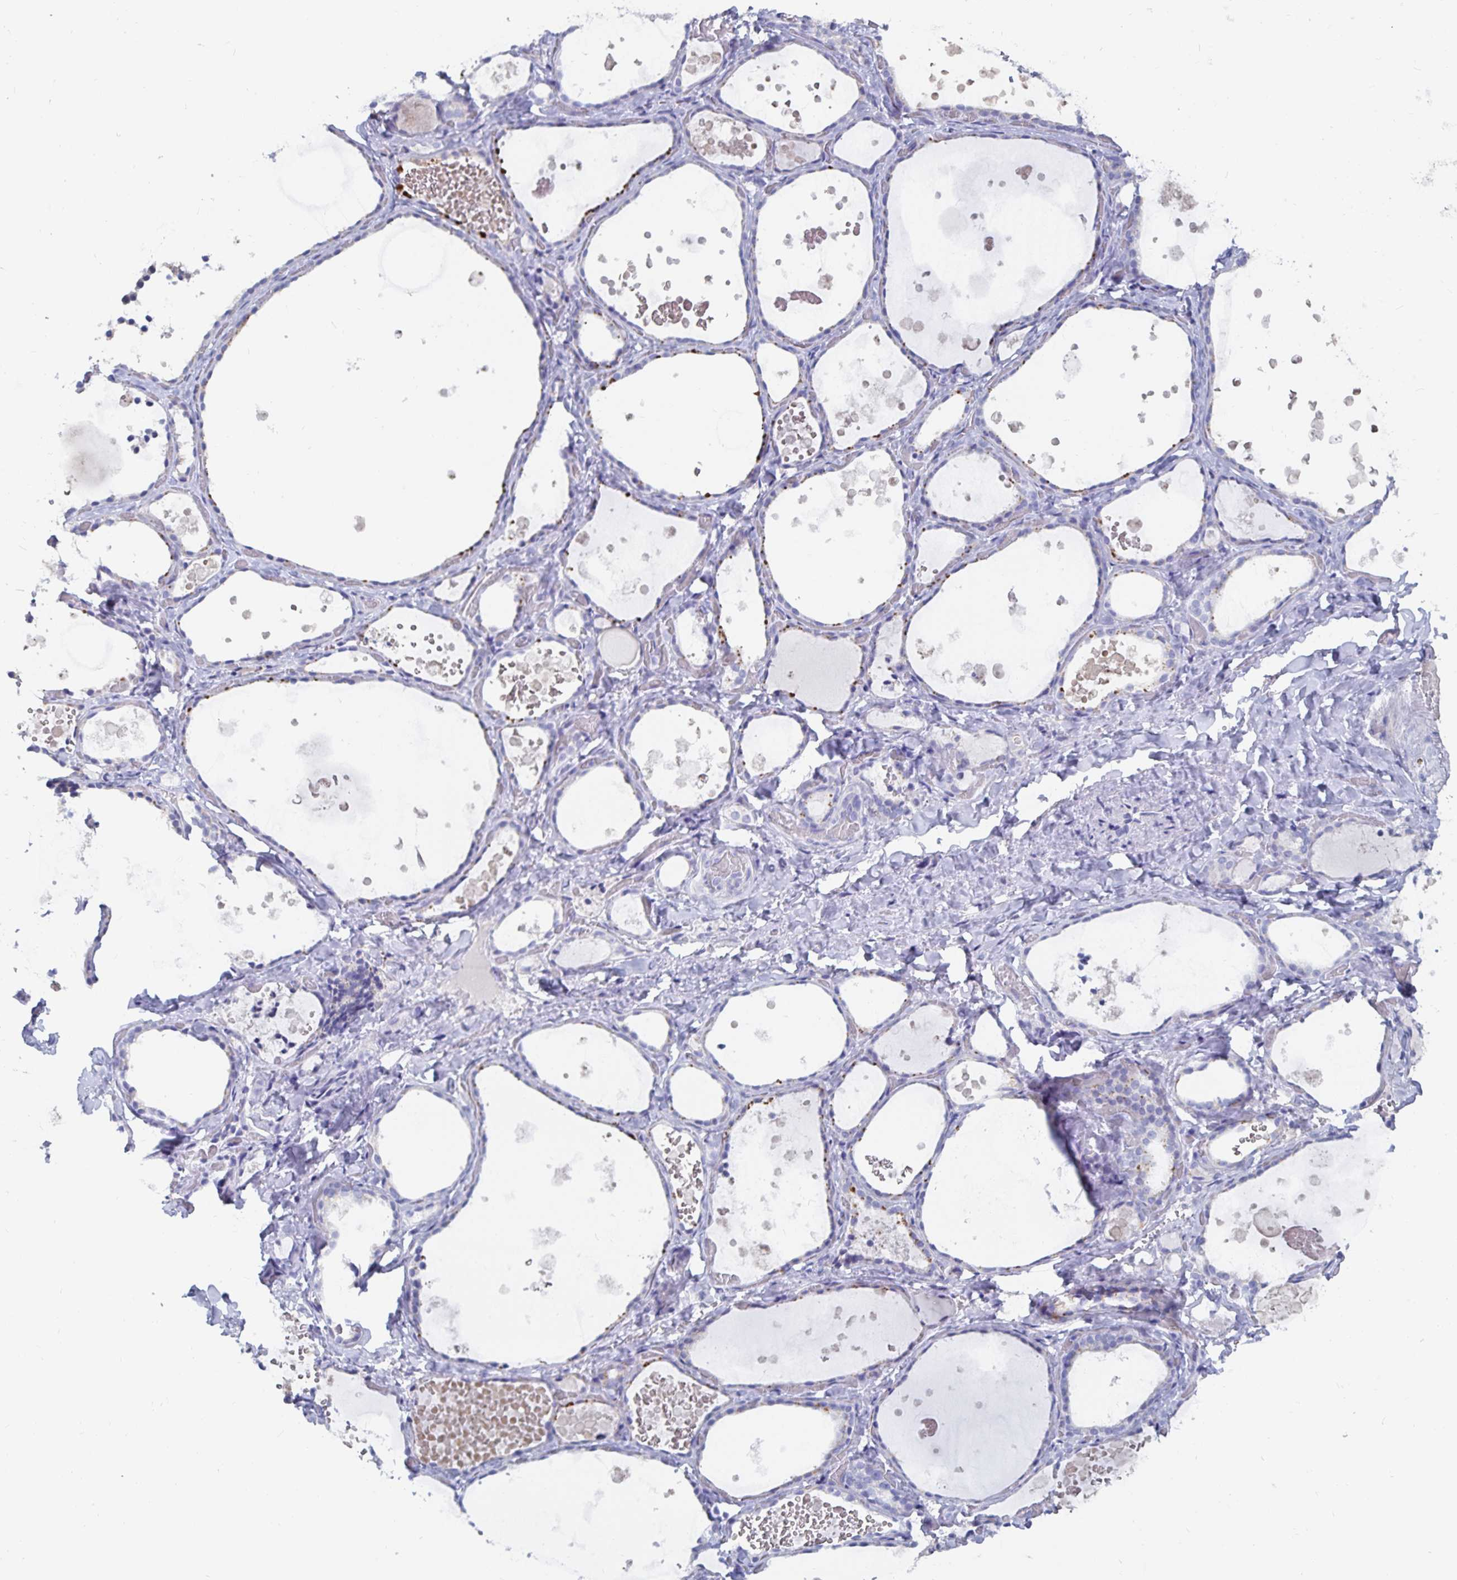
{"staining": {"intensity": "negative", "quantity": "none", "location": "none"}, "tissue": "thyroid gland", "cell_type": "Glandular cells", "image_type": "normal", "snomed": [{"axis": "morphology", "description": "Normal tissue, NOS"}, {"axis": "topography", "description": "Thyroid gland"}], "caption": "This histopathology image is of normal thyroid gland stained with immunohistochemistry to label a protein in brown with the nuclei are counter-stained blue. There is no expression in glandular cells.", "gene": "CFAP69", "patient": {"sex": "female", "age": 56}}